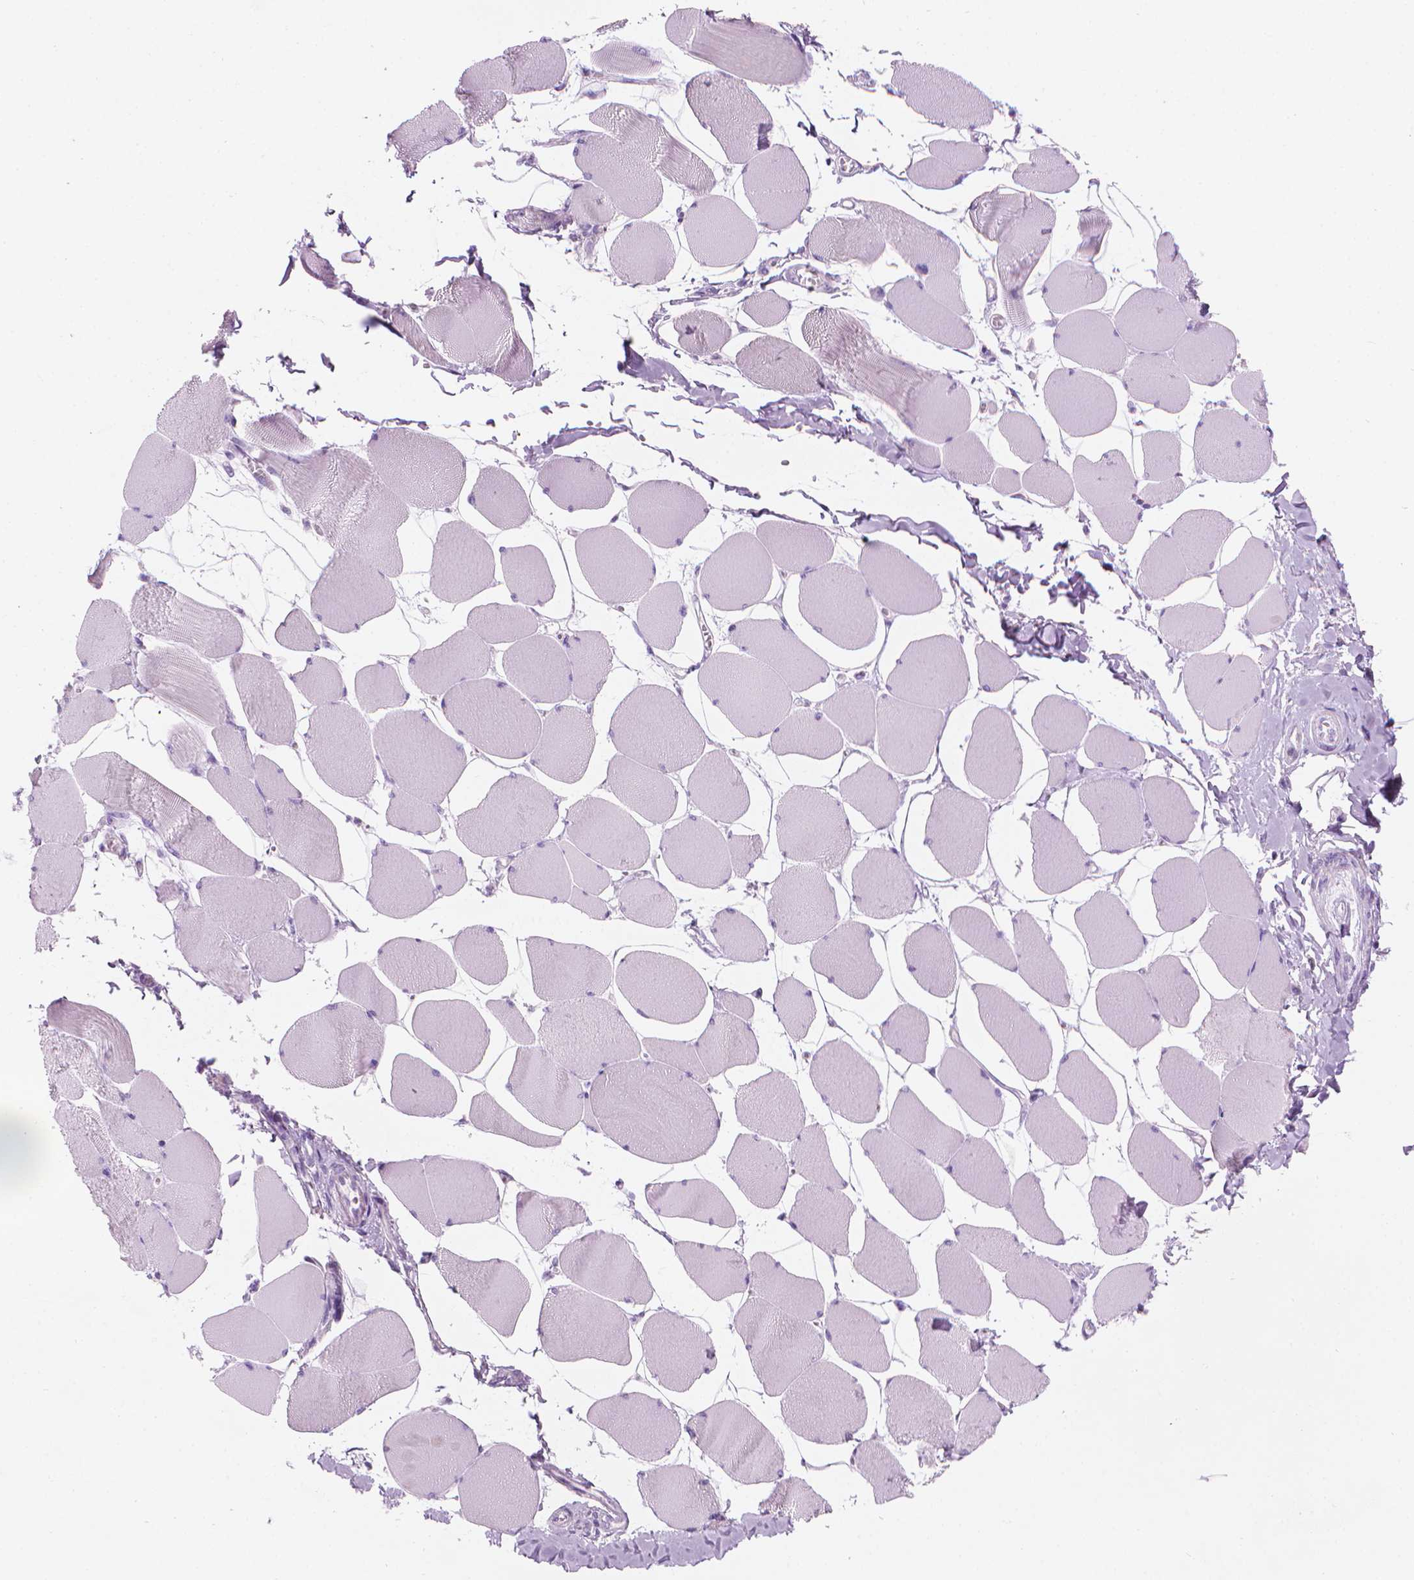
{"staining": {"intensity": "negative", "quantity": "none", "location": "none"}, "tissue": "skeletal muscle", "cell_type": "Myocytes", "image_type": "normal", "snomed": [{"axis": "morphology", "description": "Normal tissue, NOS"}, {"axis": "topography", "description": "Skeletal muscle"}], "caption": "IHC of unremarkable human skeletal muscle demonstrates no positivity in myocytes.", "gene": "TTC29", "patient": {"sex": "female", "age": 75}}